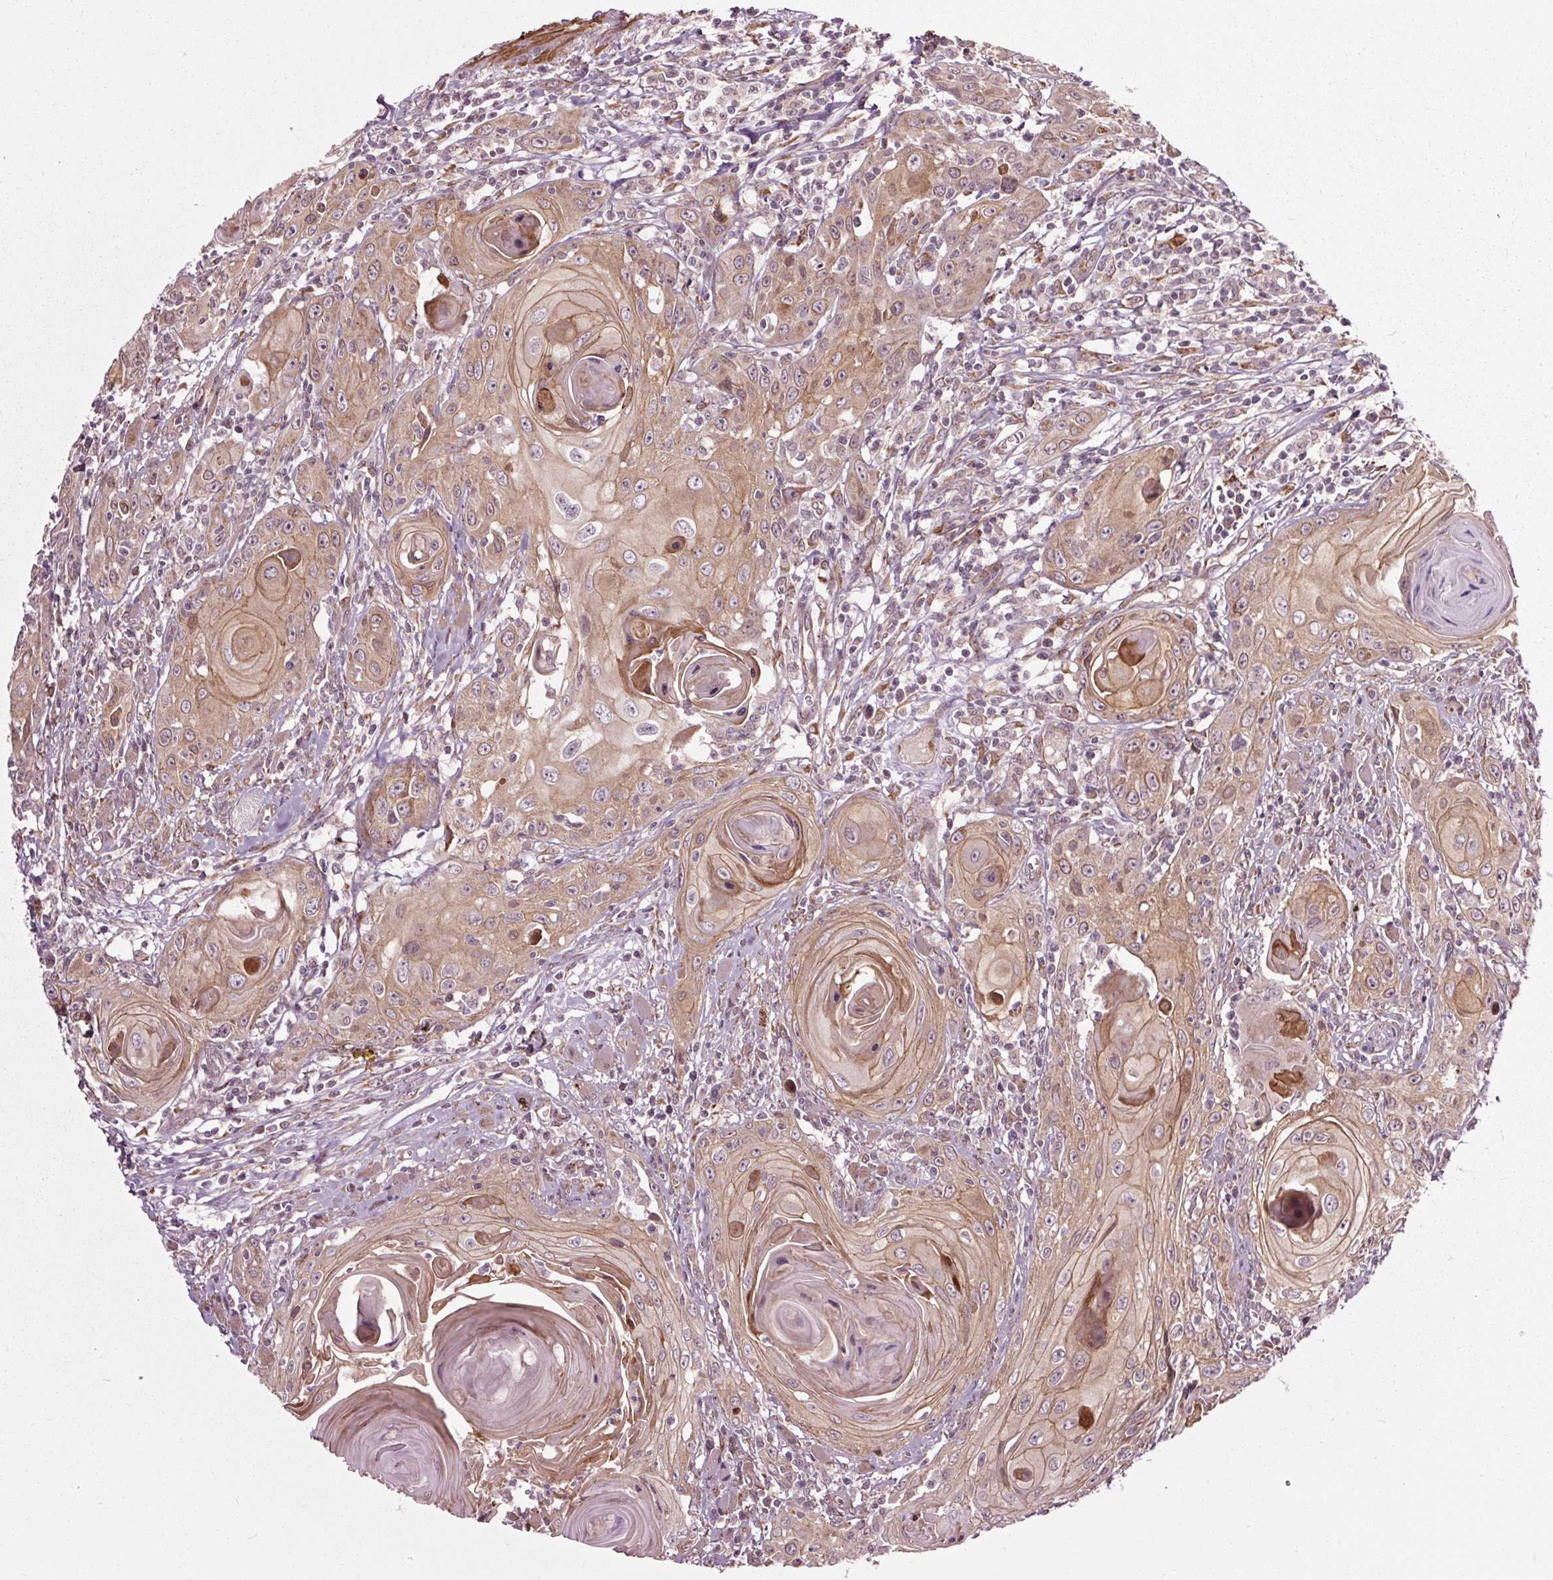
{"staining": {"intensity": "moderate", "quantity": ">75%", "location": "cytoplasmic/membranous"}, "tissue": "head and neck cancer", "cell_type": "Tumor cells", "image_type": "cancer", "snomed": [{"axis": "morphology", "description": "Squamous cell carcinoma, NOS"}, {"axis": "topography", "description": "Head-Neck"}], "caption": "Immunohistochemical staining of human squamous cell carcinoma (head and neck) demonstrates moderate cytoplasmic/membranous protein staining in about >75% of tumor cells.", "gene": "HAUS5", "patient": {"sex": "female", "age": 80}}